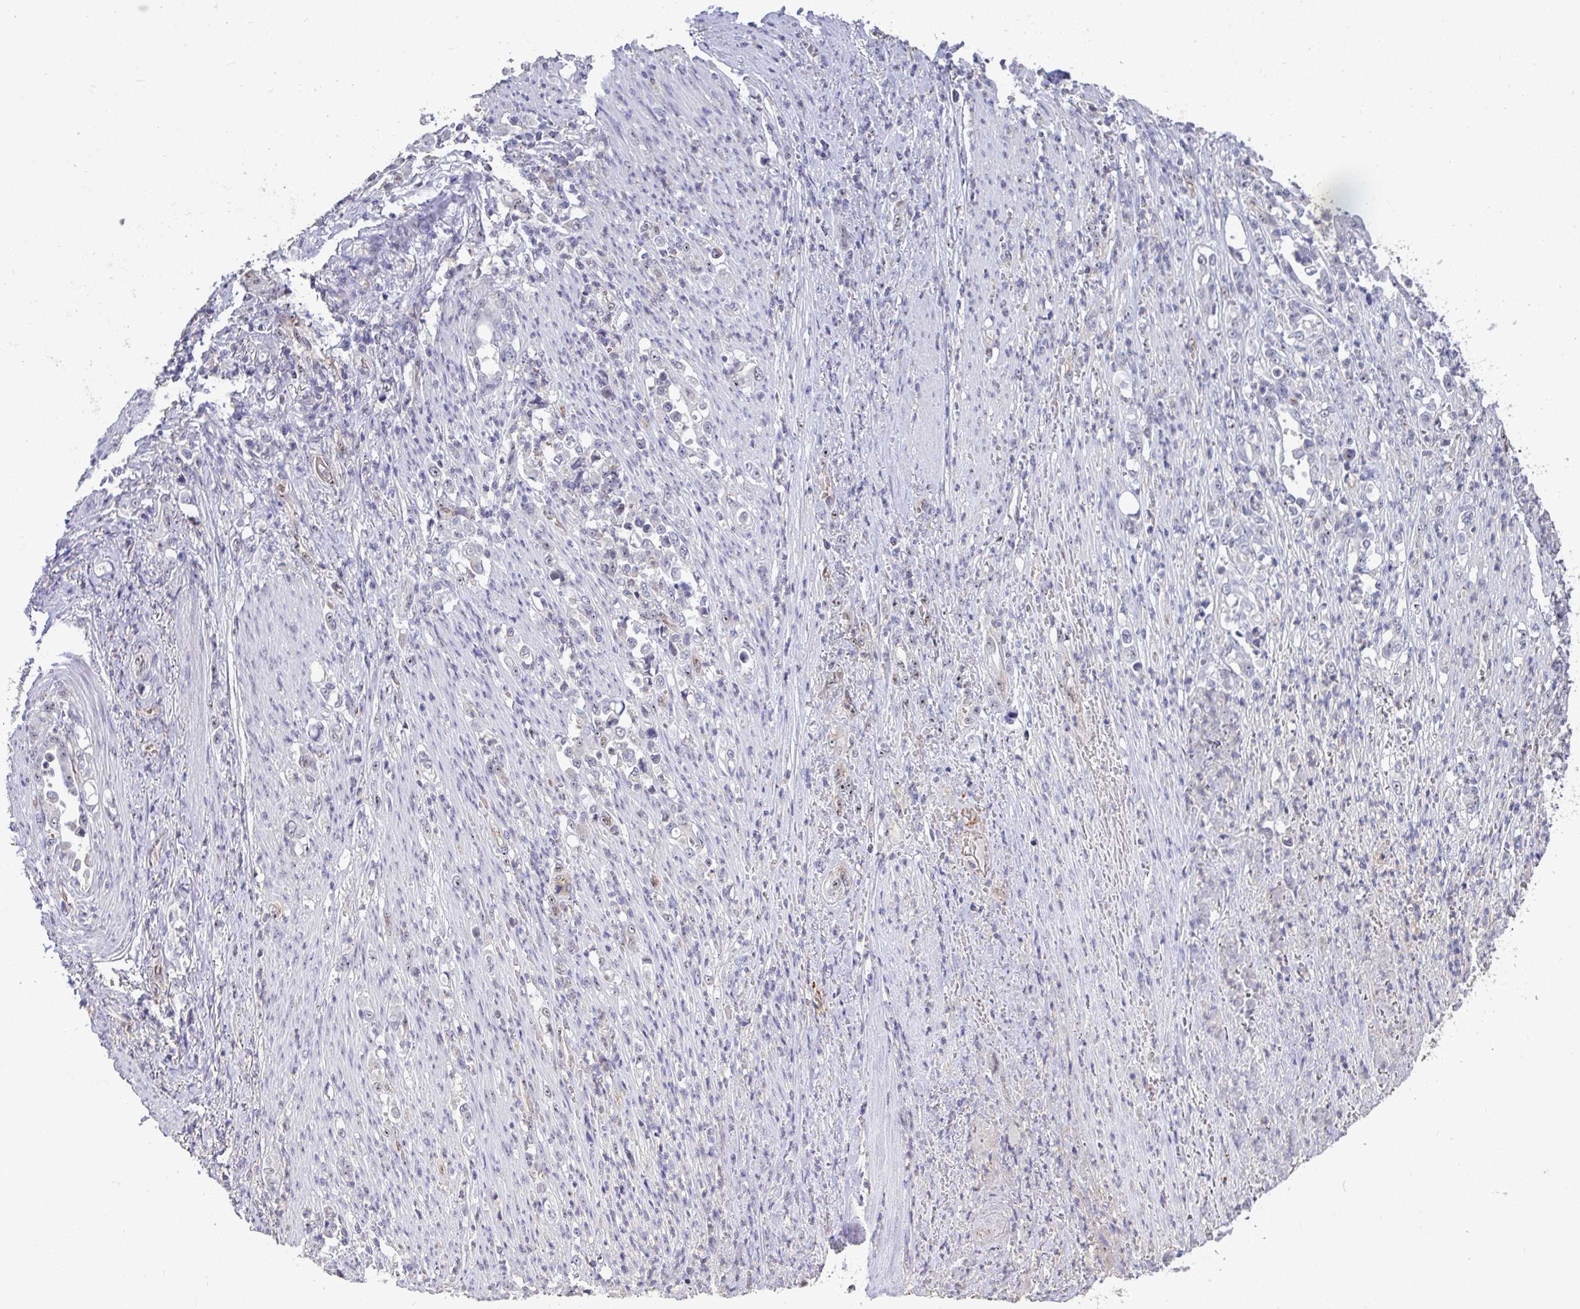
{"staining": {"intensity": "negative", "quantity": "none", "location": "none"}, "tissue": "stomach cancer", "cell_type": "Tumor cells", "image_type": "cancer", "snomed": [{"axis": "morphology", "description": "Normal tissue, NOS"}, {"axis": "morphology", "description": "Adenocarcinoma, NOS"}, {"axis": "topography", "description": "Stomach"}], "caption": "Immunohistochemistry histopathology image of neoplastic tissue: adenocarcinoma (stomach) stained with DAB exhibits no significant protein positivity in tumor cells. The staining is performed using DAB (3,3'-diaminobenzidine) brown chromogen with nuclei counter-stained in using hematoxylin.", "gene": "SENP3", "patient": {"sex": "female", "age": 79}}